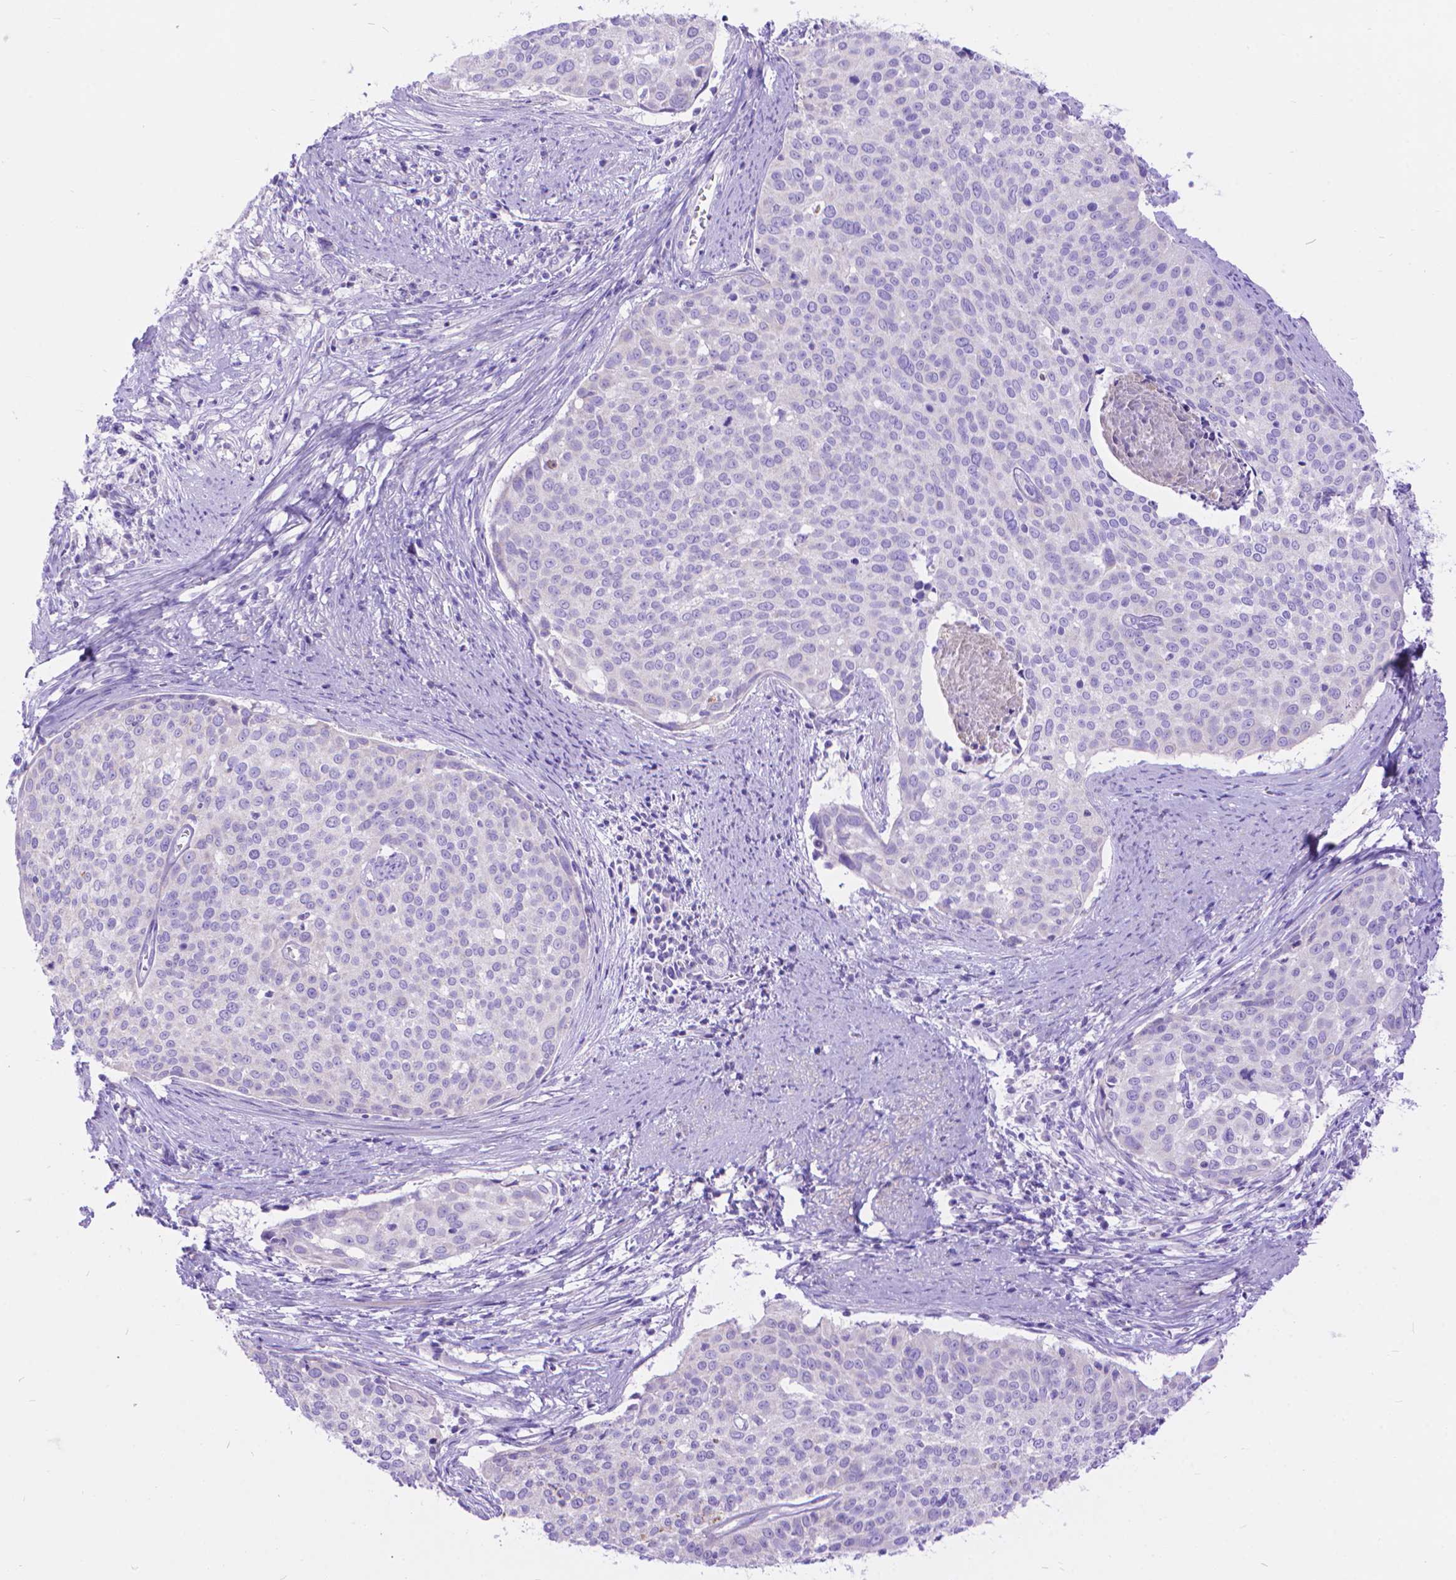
{"staining": {"intensity": "negative", "quantity": "none", "location": "none"}, "tissue": "cervical cancer", "cell_type": "Tumor cells", "image_type": "cancer", "snomed": [{"axis": "morphology", "description": "Squamous cell carcinoma, NOS"}, {"axis": "topography", "description": "Cervix"}], "caption": "The IHC histopathology image has no significant expression in tumor cells of cervical squamous cell carcinoma tissue. (DAB (3,3'-diaminobenzidine) immunohistochemistry (IHC) visualized using brightfield microscopy, high magnification).", "gene": "DHRS2", "patient": {"sex": "female", "age": 39}}